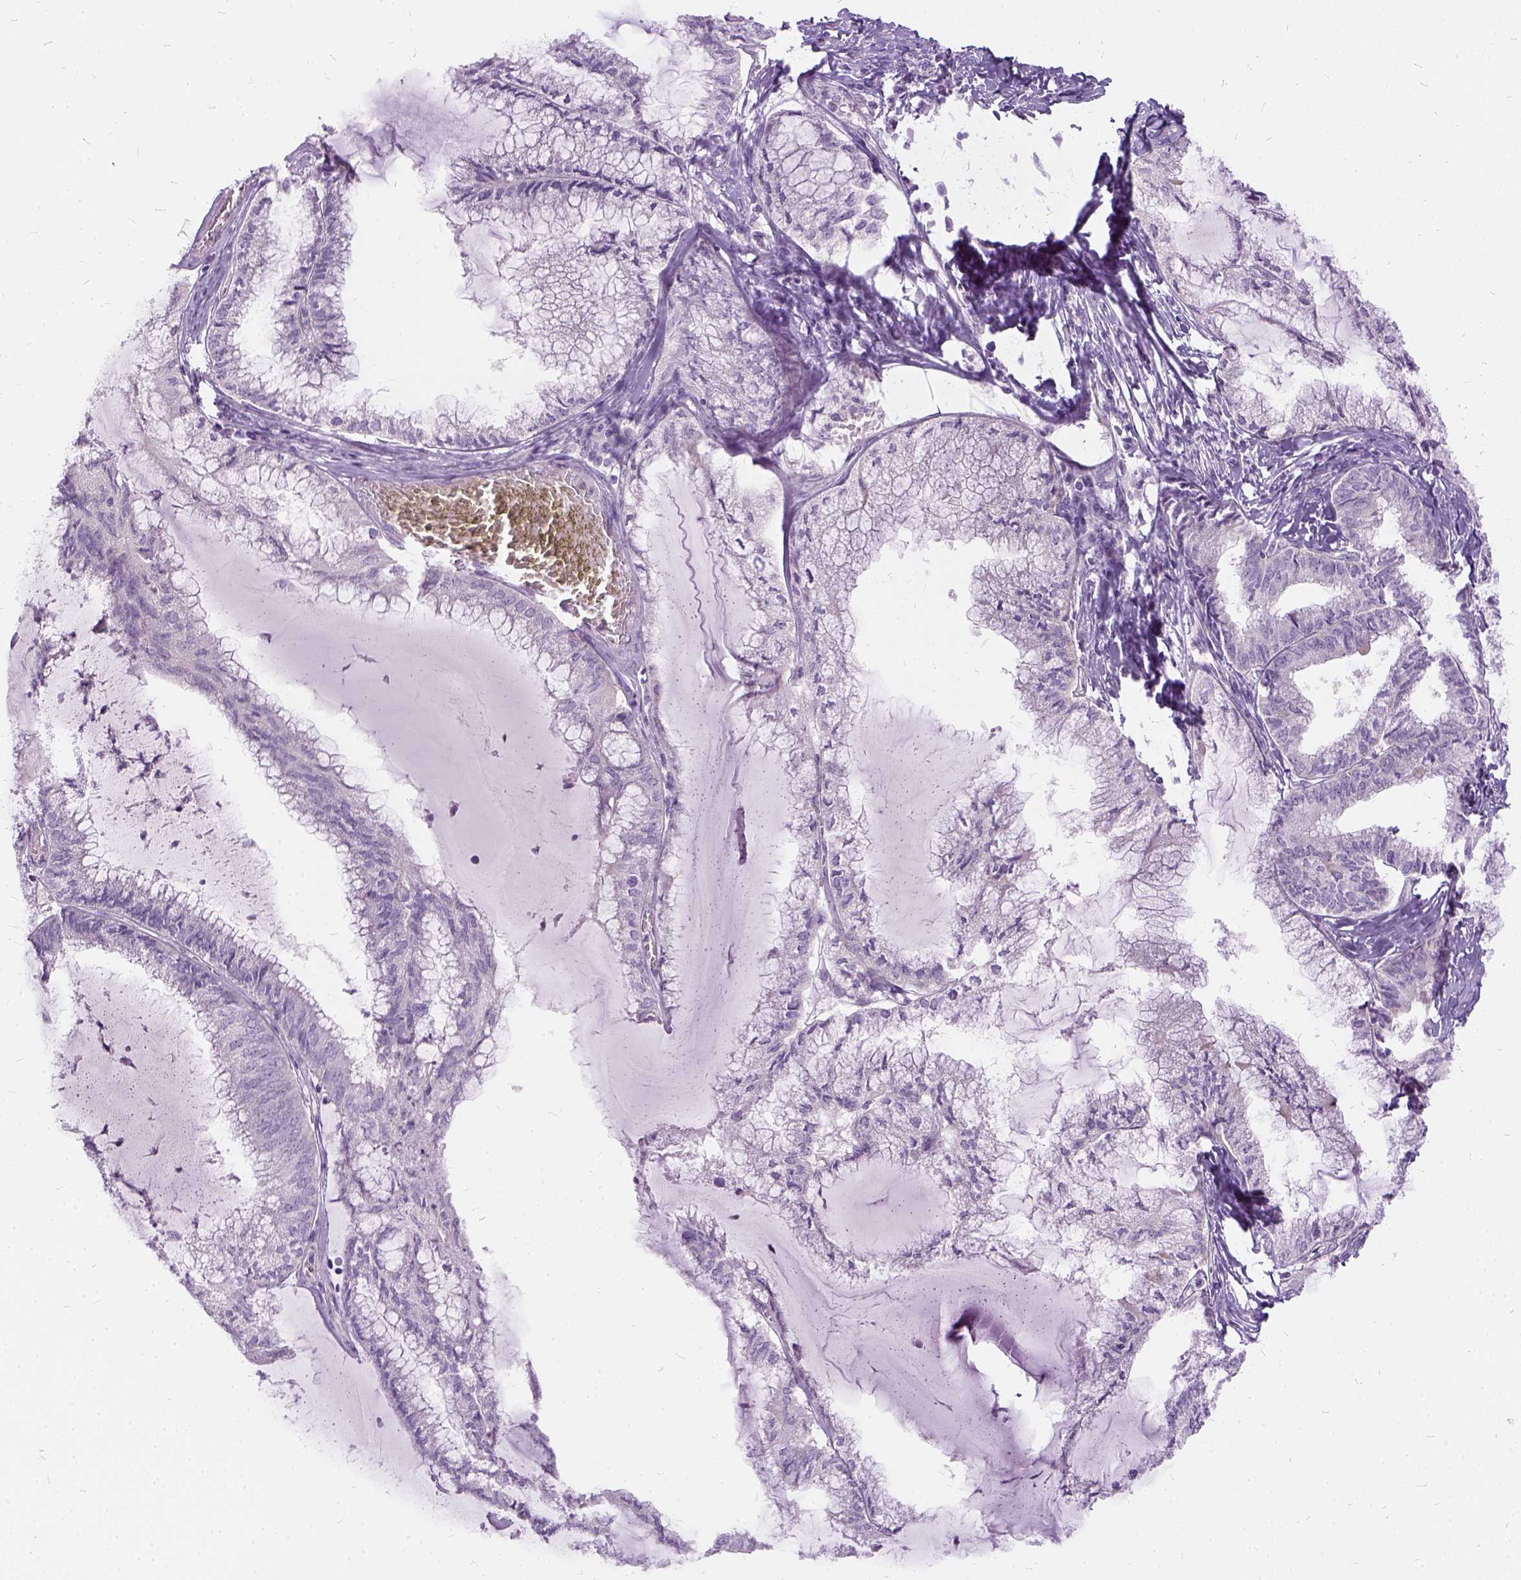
{"staining": {"intensity": "negative", "quantity": "none", "location": "none"}, "tissue": "endometrial cancer", "cell_type": "Tumor cells", "image_type": "cancer", "snomed": [{"axis": "morphology", "description": "Carcinoma, NOS"}, {"axis": "topography", "description": "Endometrium"}], "caption": "This is a image of IHC staining of carcinoma (endometrial), which shows no expression in tumor cells.", "gene": "FDX1", "patient": {"sex": "female", "age": 62}}